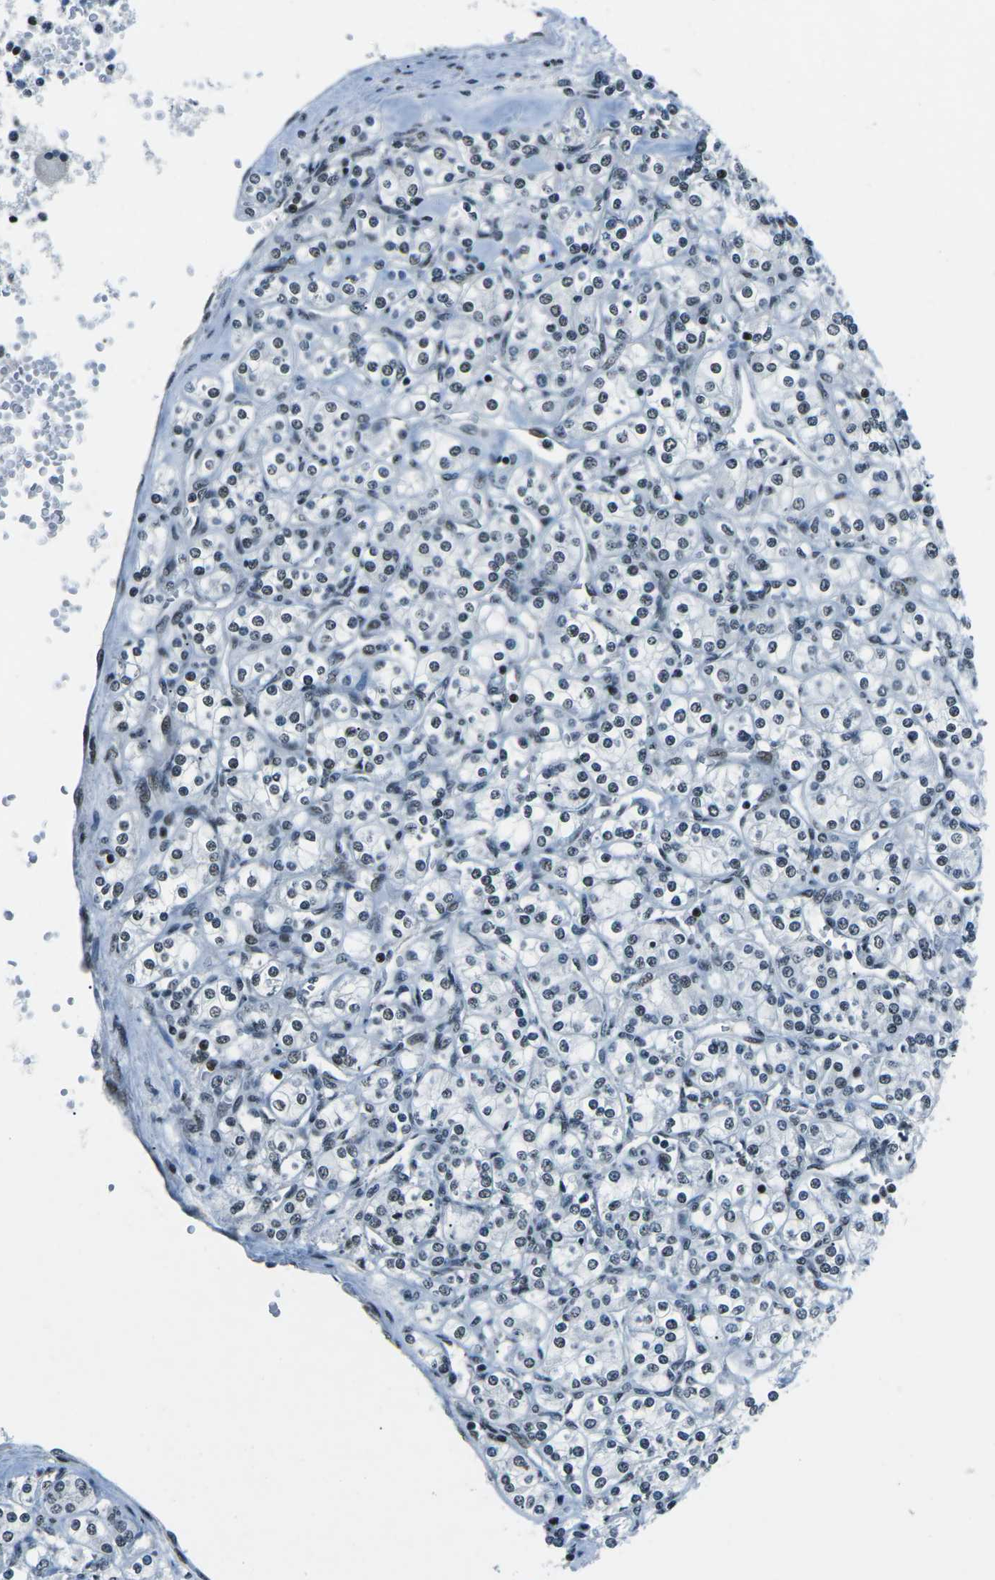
{"staining": {"intensity": "weak", "quantity": "25%-75%", "location": "nuclear"}, "tissue": "renal cancer", "cell_type": "Tumor cells", "image_type": "cancer", "snomed": [{"axis": "morphology", "description": "Adenocarcinoma, NOS"}, {"axis": "topography", "description": "Kidney"}], "caption": "Immunohistochemical staining of renal cancer (adenocarcinoma) displays weak nuclear protein positivity in about 25%-75% of tumor cells. (DAB (3,3'-diaminobenzidine) IHC with brightfield microscopy, high magnification).", "gene": "RBL2", "patient": {"sex": "male", "age": 77}}